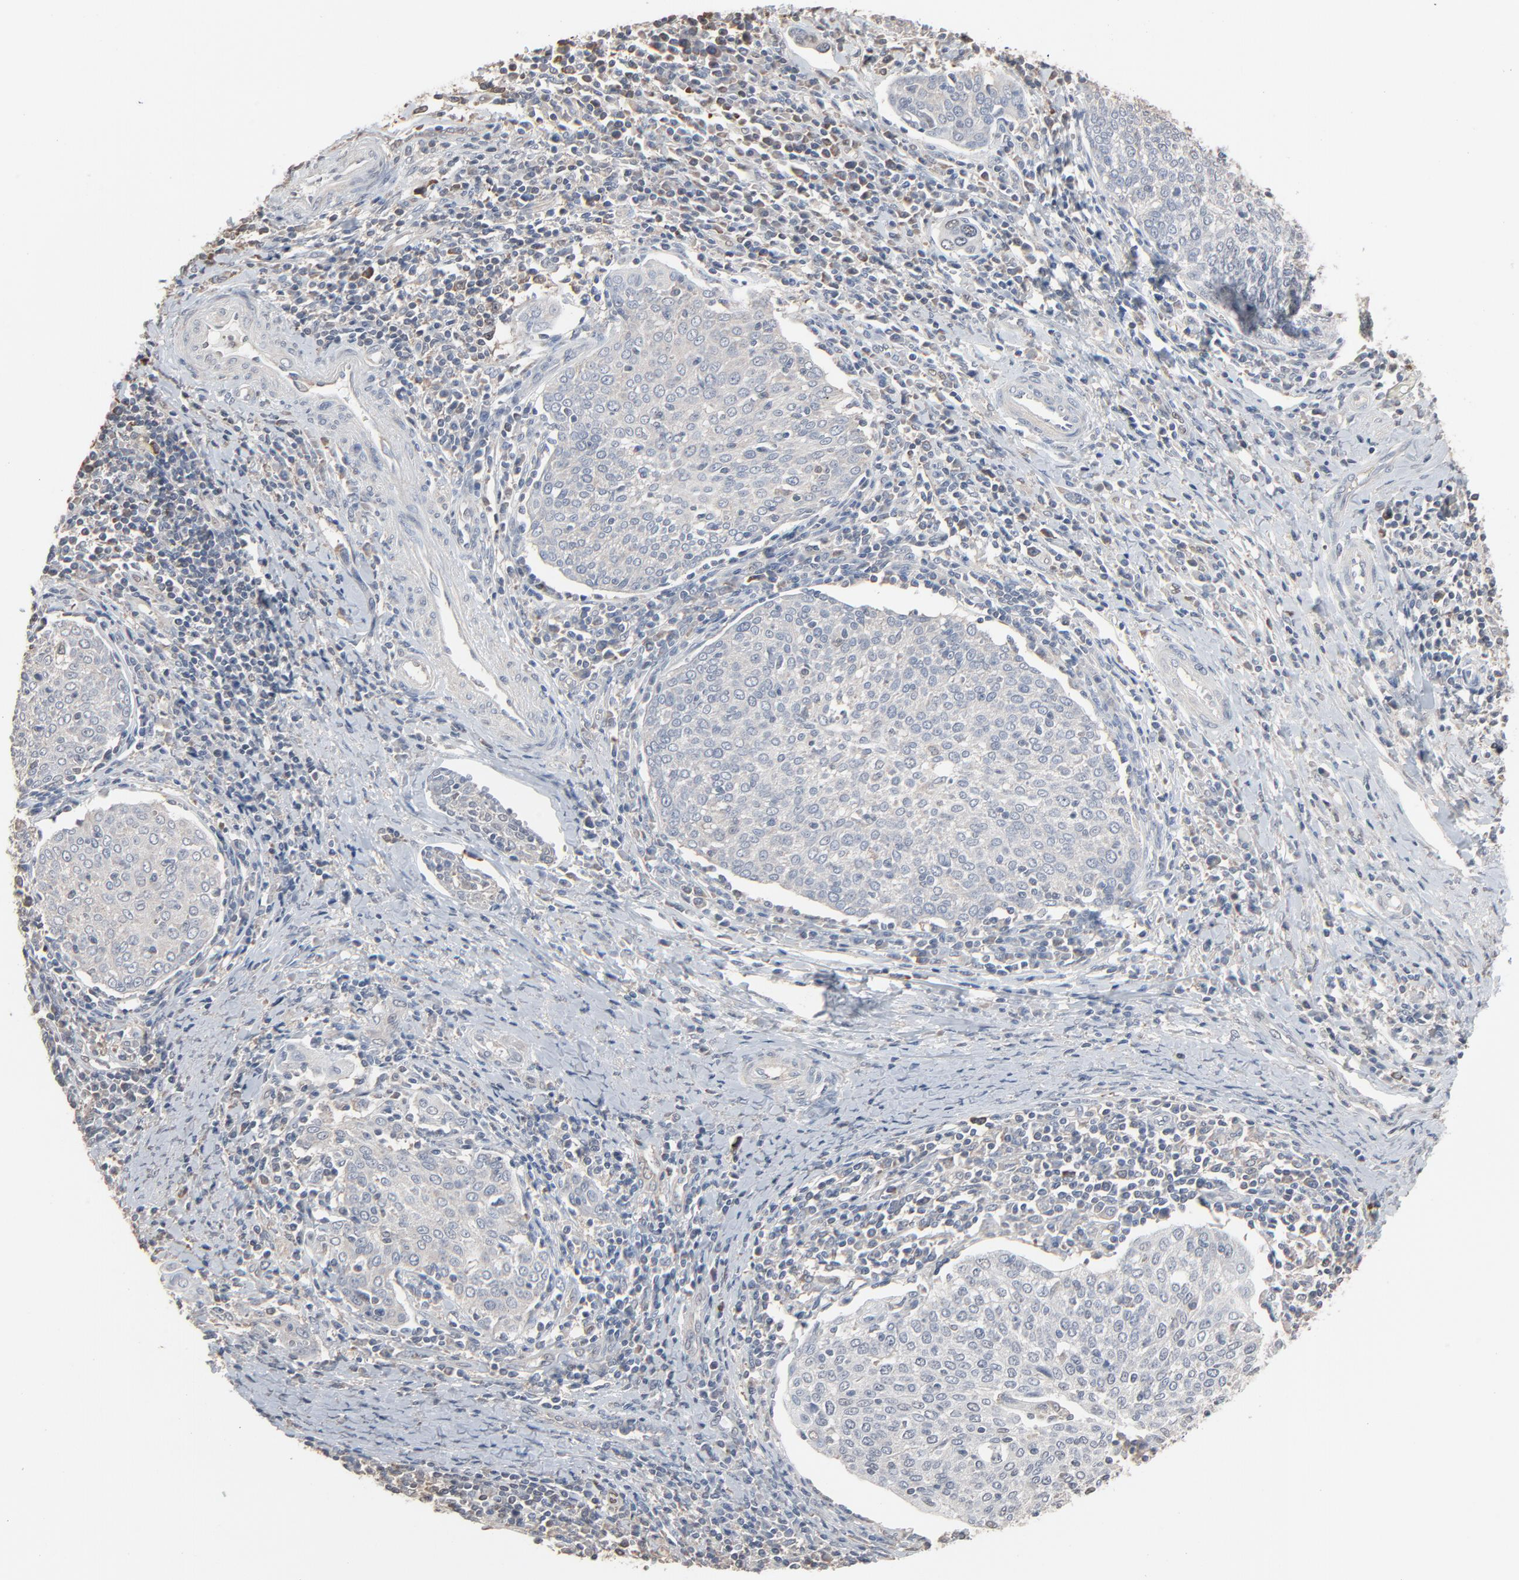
{"staining": {"intensity": "negative", "quantity": "none", "location": "none"}, "tissue": "cervical cancer", "cell_type": "Tumor cells", "image_type": "cancer", "snomed": [{"axis": "morphology", "description": "Squamous cell carcinoma, NOS"}, {"axis": "topography", "description": "Cervix"}], "caption": "Immunohistochemistry histopathology image of neoplastic tissue: human cervical cancer (squamous cell carcinoma) stained with DAB (3,3'-diaminobenzidine) displays no significant protein expression in tumor cells.", "gene": "CCT5", "patient": {"sex": "female", "age": 40}}